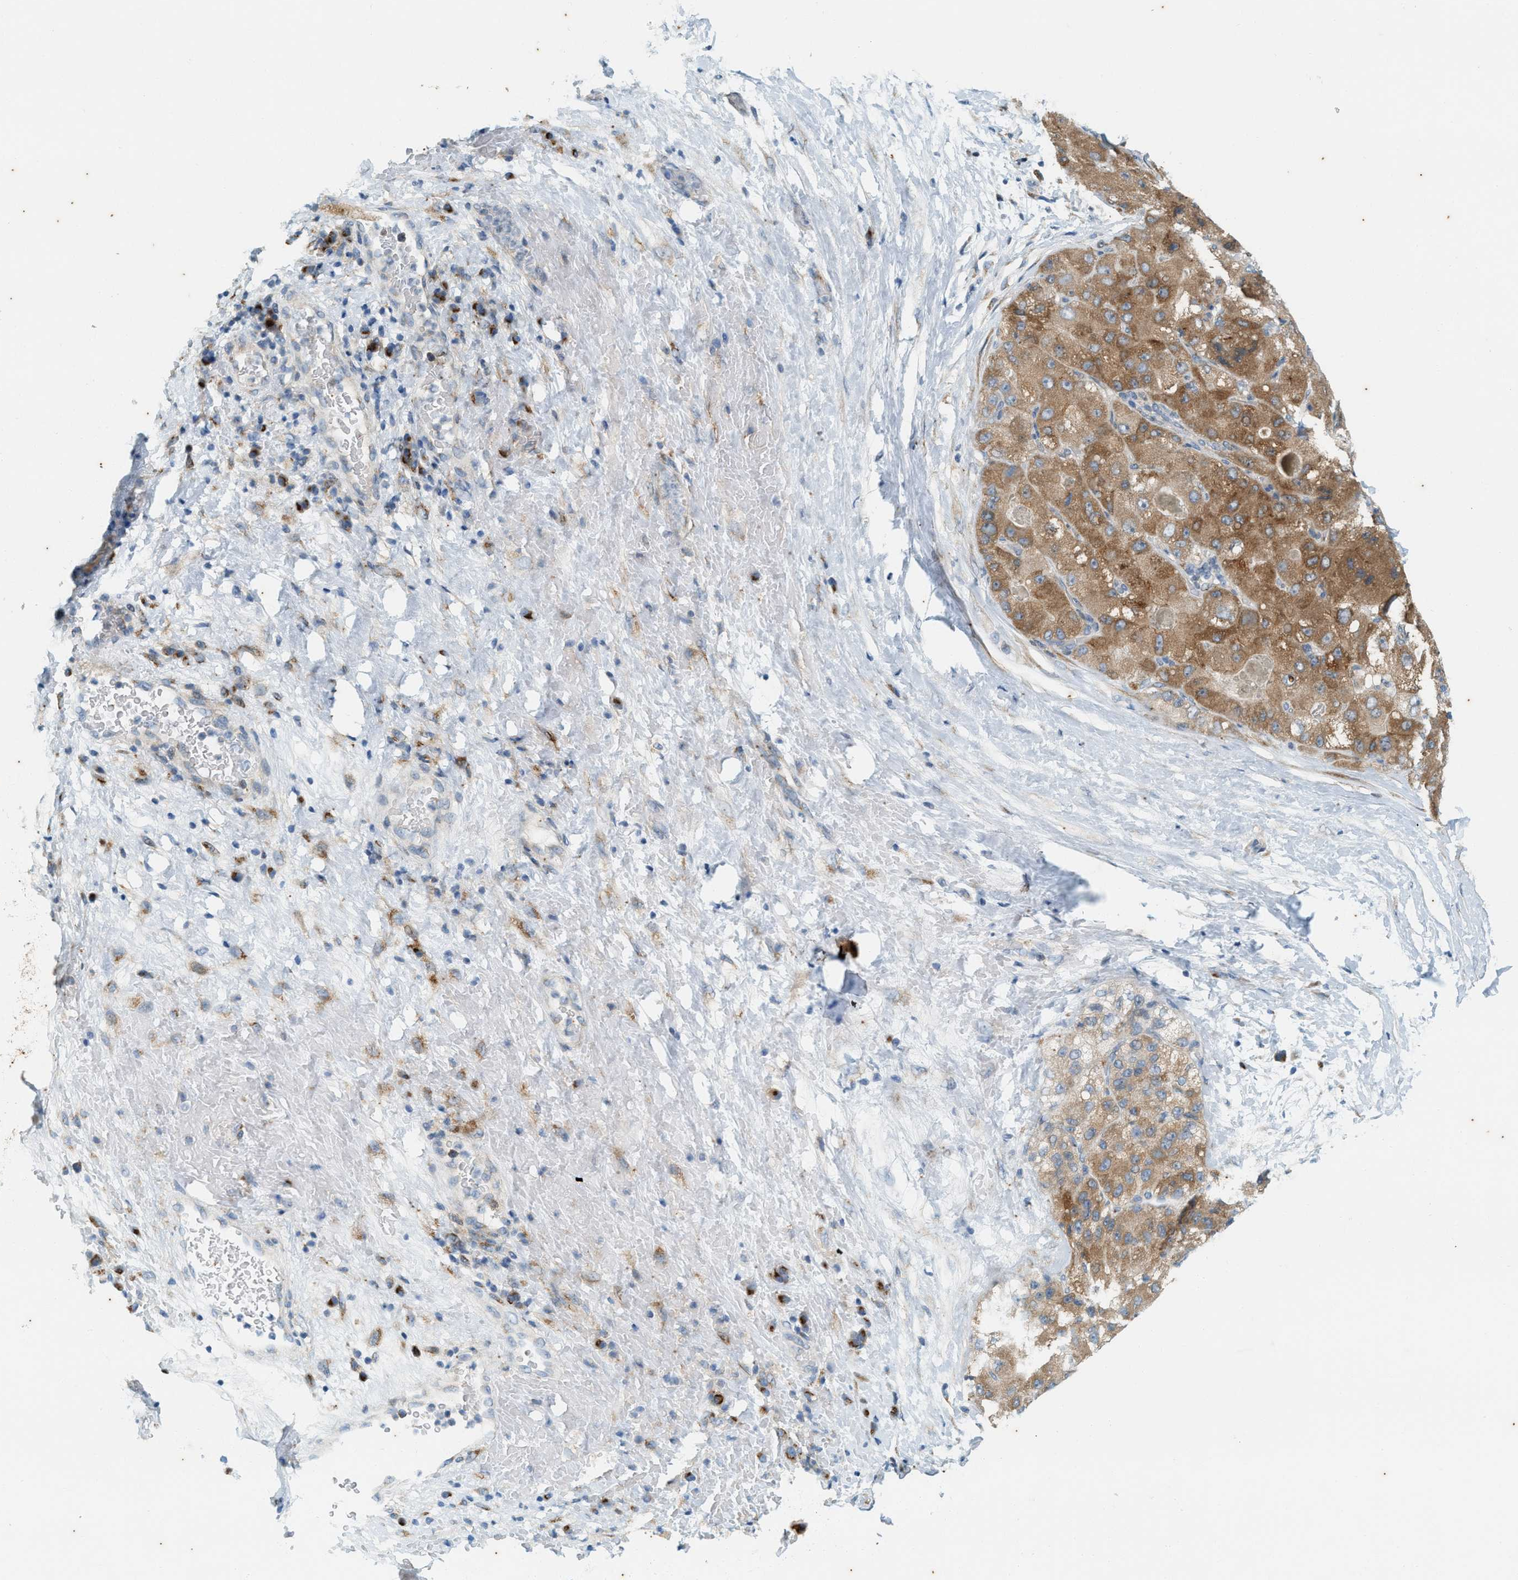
{"staining": {"intensity": "moderate", "quantity": ">75%", "location": "cytoplasmic/membranous"}, "tissue": "liver cancer", "cell_type": "Tumor cells", "image_type": "cancer", "snomed": [{"axis": "morphology", "description": "Carcinoma, Hepatocellular, NOS"}, {"axis": "topography", "description": "Liver"}], "caption": "A medium amount of moderate cytoplasmic/membranous expression is seen in about >75% of tumor cells in hepatocellular carcinoma (liver) tissue.", "gene": "CHPF2", "patient": {"sex": "male", "age": 80}}